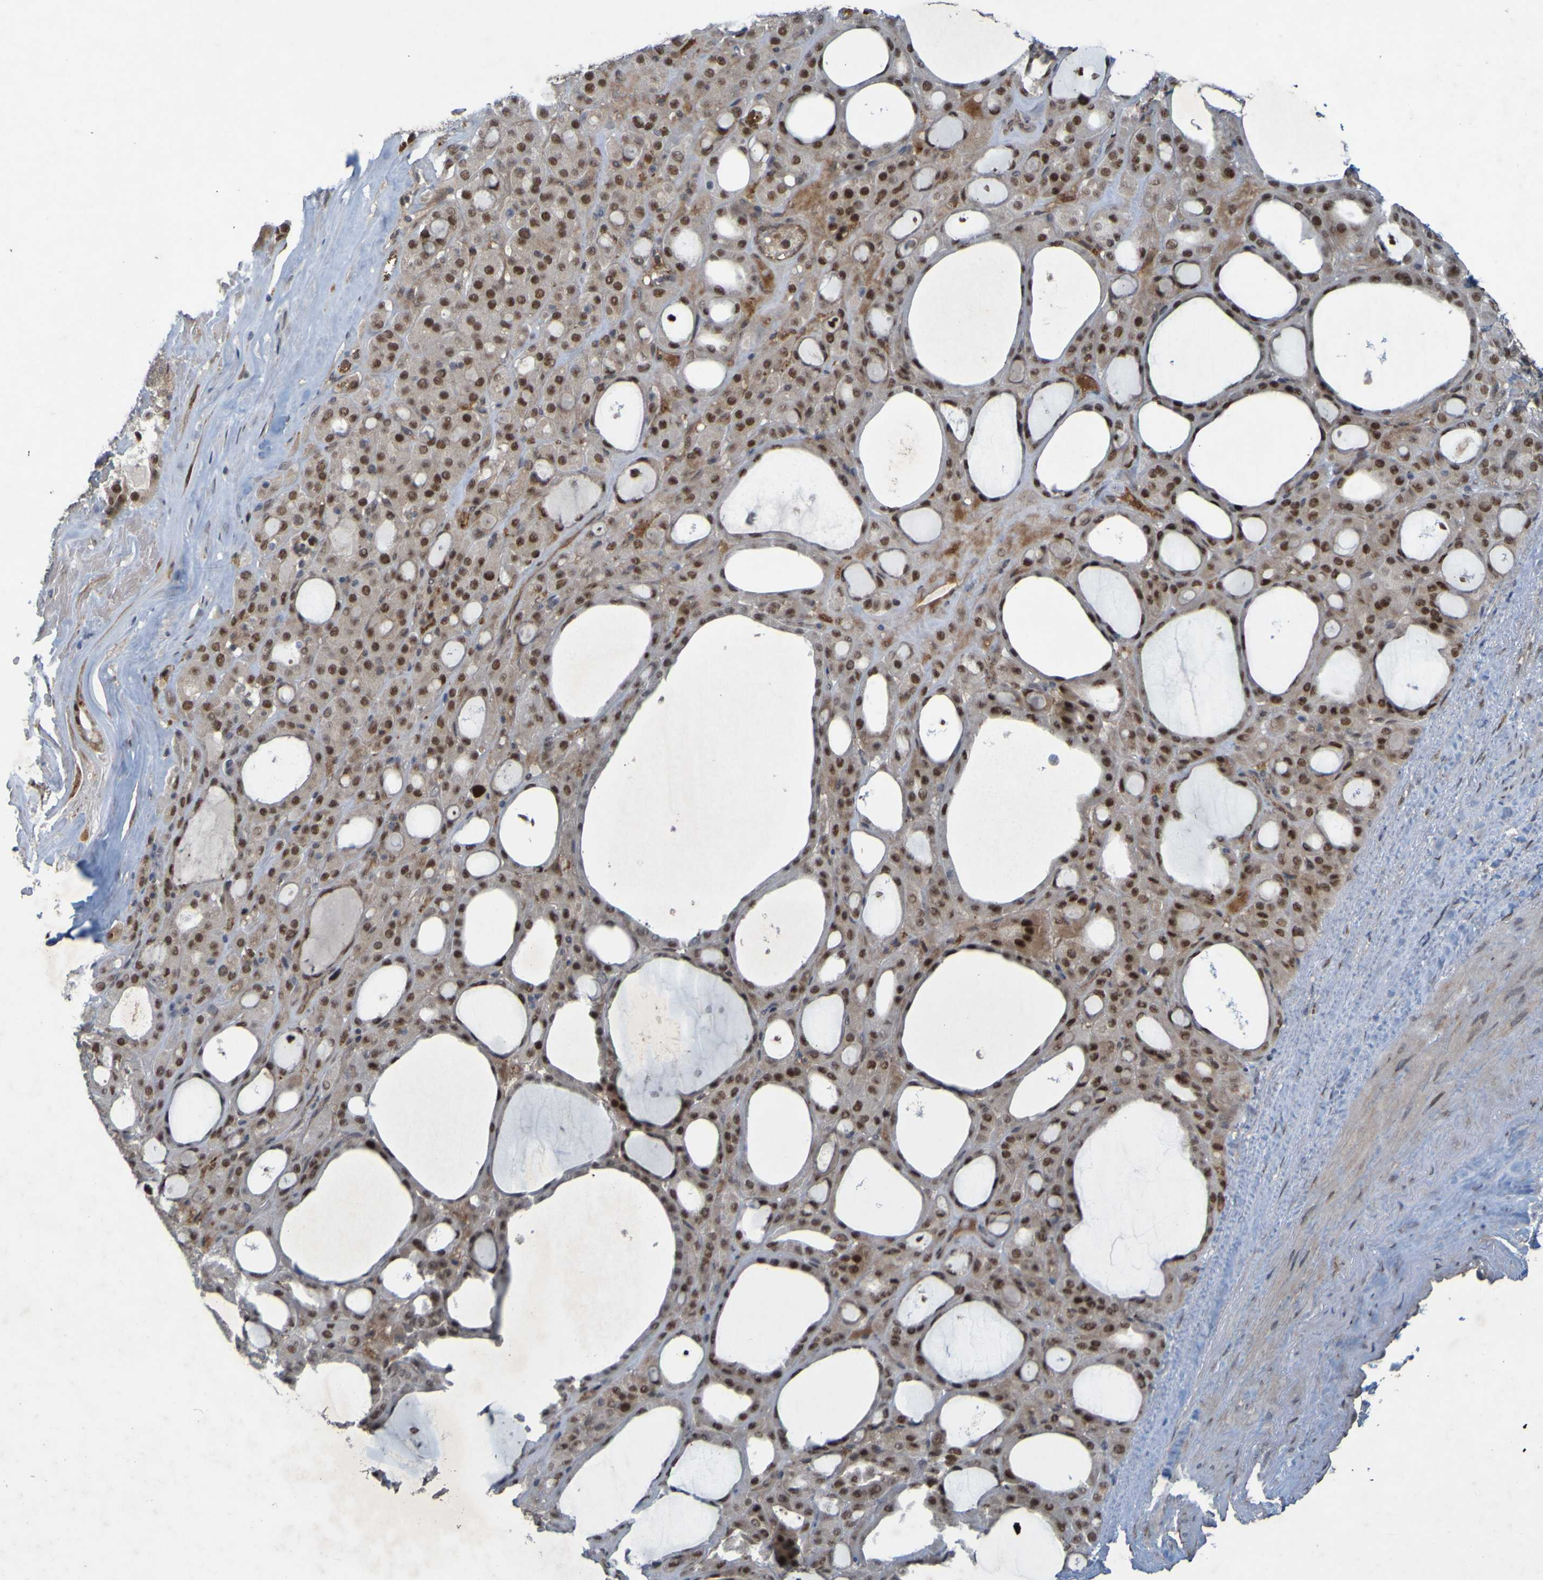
{"staining": {"intensity": "moderate", "quantity": ">75%", "location": "nuclear"}, "tissue": "thyroid gland", "cell_type": "Glandular cells", "image_type": "normal", "snomed": [{"axis": "morphology", "description": "Normal tissue, NOS"}, {"axis": "morphology", "description": "Carcinoma, NOS"}, {"axis": "topography", "description": "Thyroid gland"}], "caption": "High-power microscopy captured an IHC photomicrograph of benign thyroid gland, revealing moderate nuclear staining in approximately >75% of glandular cells.", "gene": "MCPH1", "patient": {"sex": "female", "age": 86}}